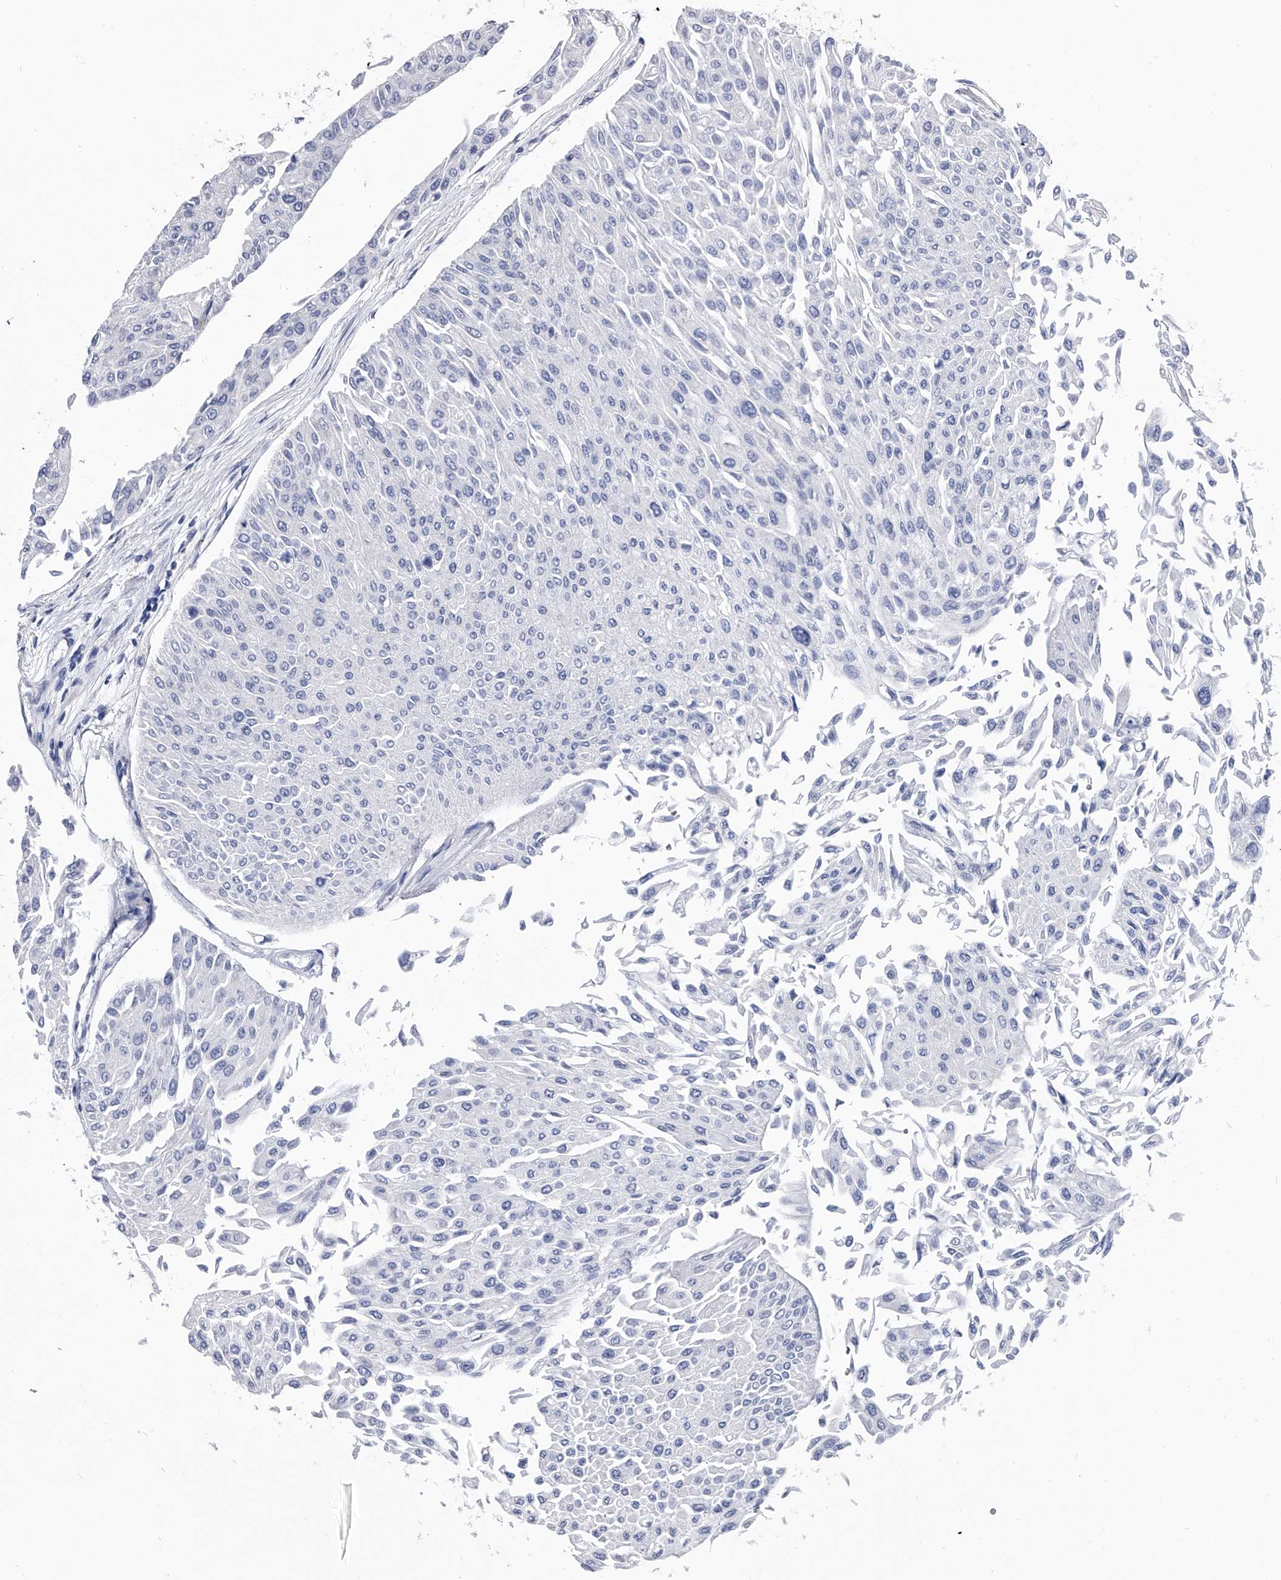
{"staining": {"intensity": "negative", "quantity": "none", "location": "none"}, "tissue": "urothelial cancer", "cell_type": "Tumor cells", "image_type": "cancer", "snomed": [{"axis": "morphology", "description": "Urothelial carcinoma, Low grade"}, {"axis": "topography", "description": "Urinary bladder"}], "caption": "This is an IHC micrograph of human urothelial cancer. There is no staining in tumor cells.", "gene": "EFCAB7", "patient": {"sex": "male", "age": 67}}